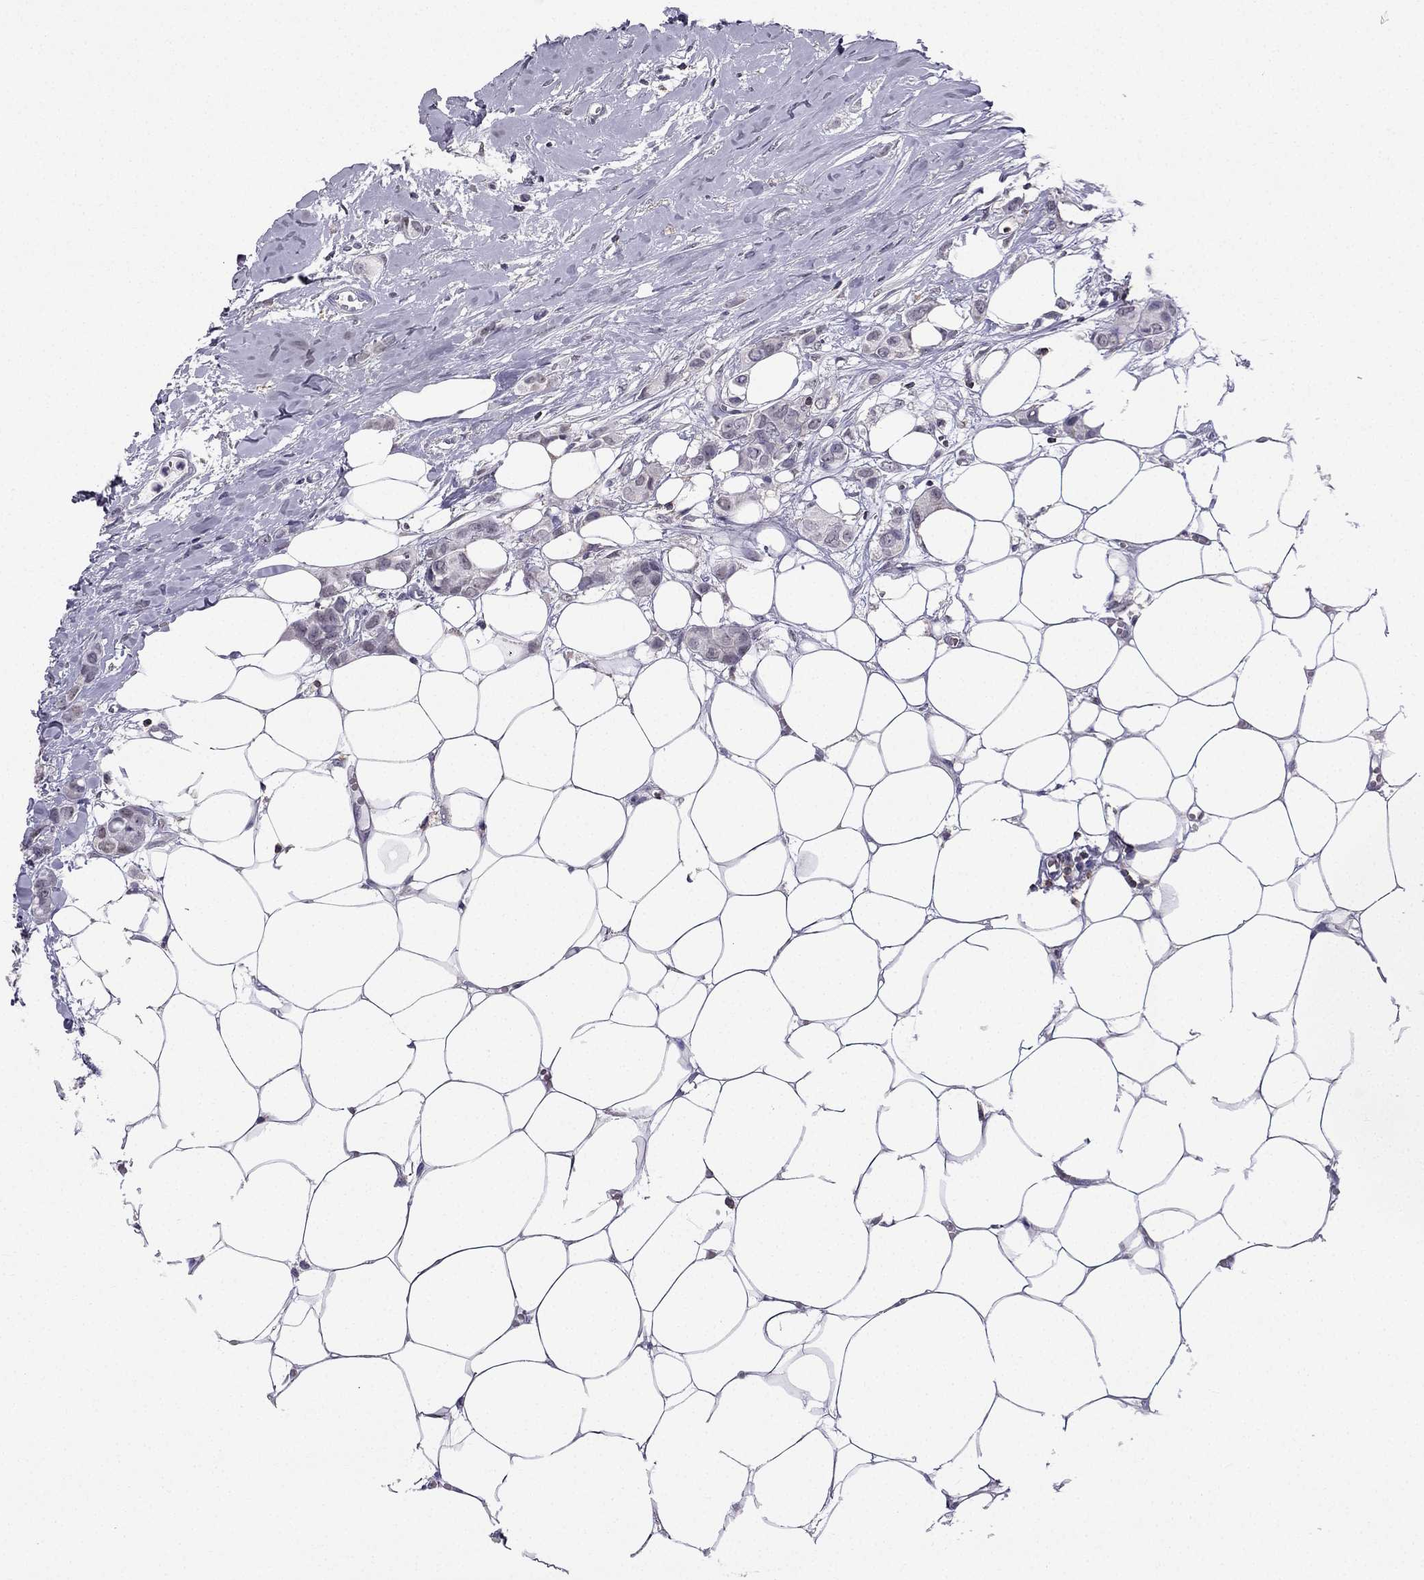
{"staining": {"intensity": "negative", "quantity": "none", "location": "none"}, "tissue": "breast cancer", "cell_type": "Tumor cells", "image_type": "cancer", "snomed": [{"axis": "morphology", "description": "Duct carcinoma"}, {"axis": "topography", "description": "Breast"}], "caption": "A high-resolution micrograph shows IHC staining of breast cancer, which demonstrates no significant positivity in tumor cells.", "gene": "CCK", "patient": {"sex": "female", "age": 85}}